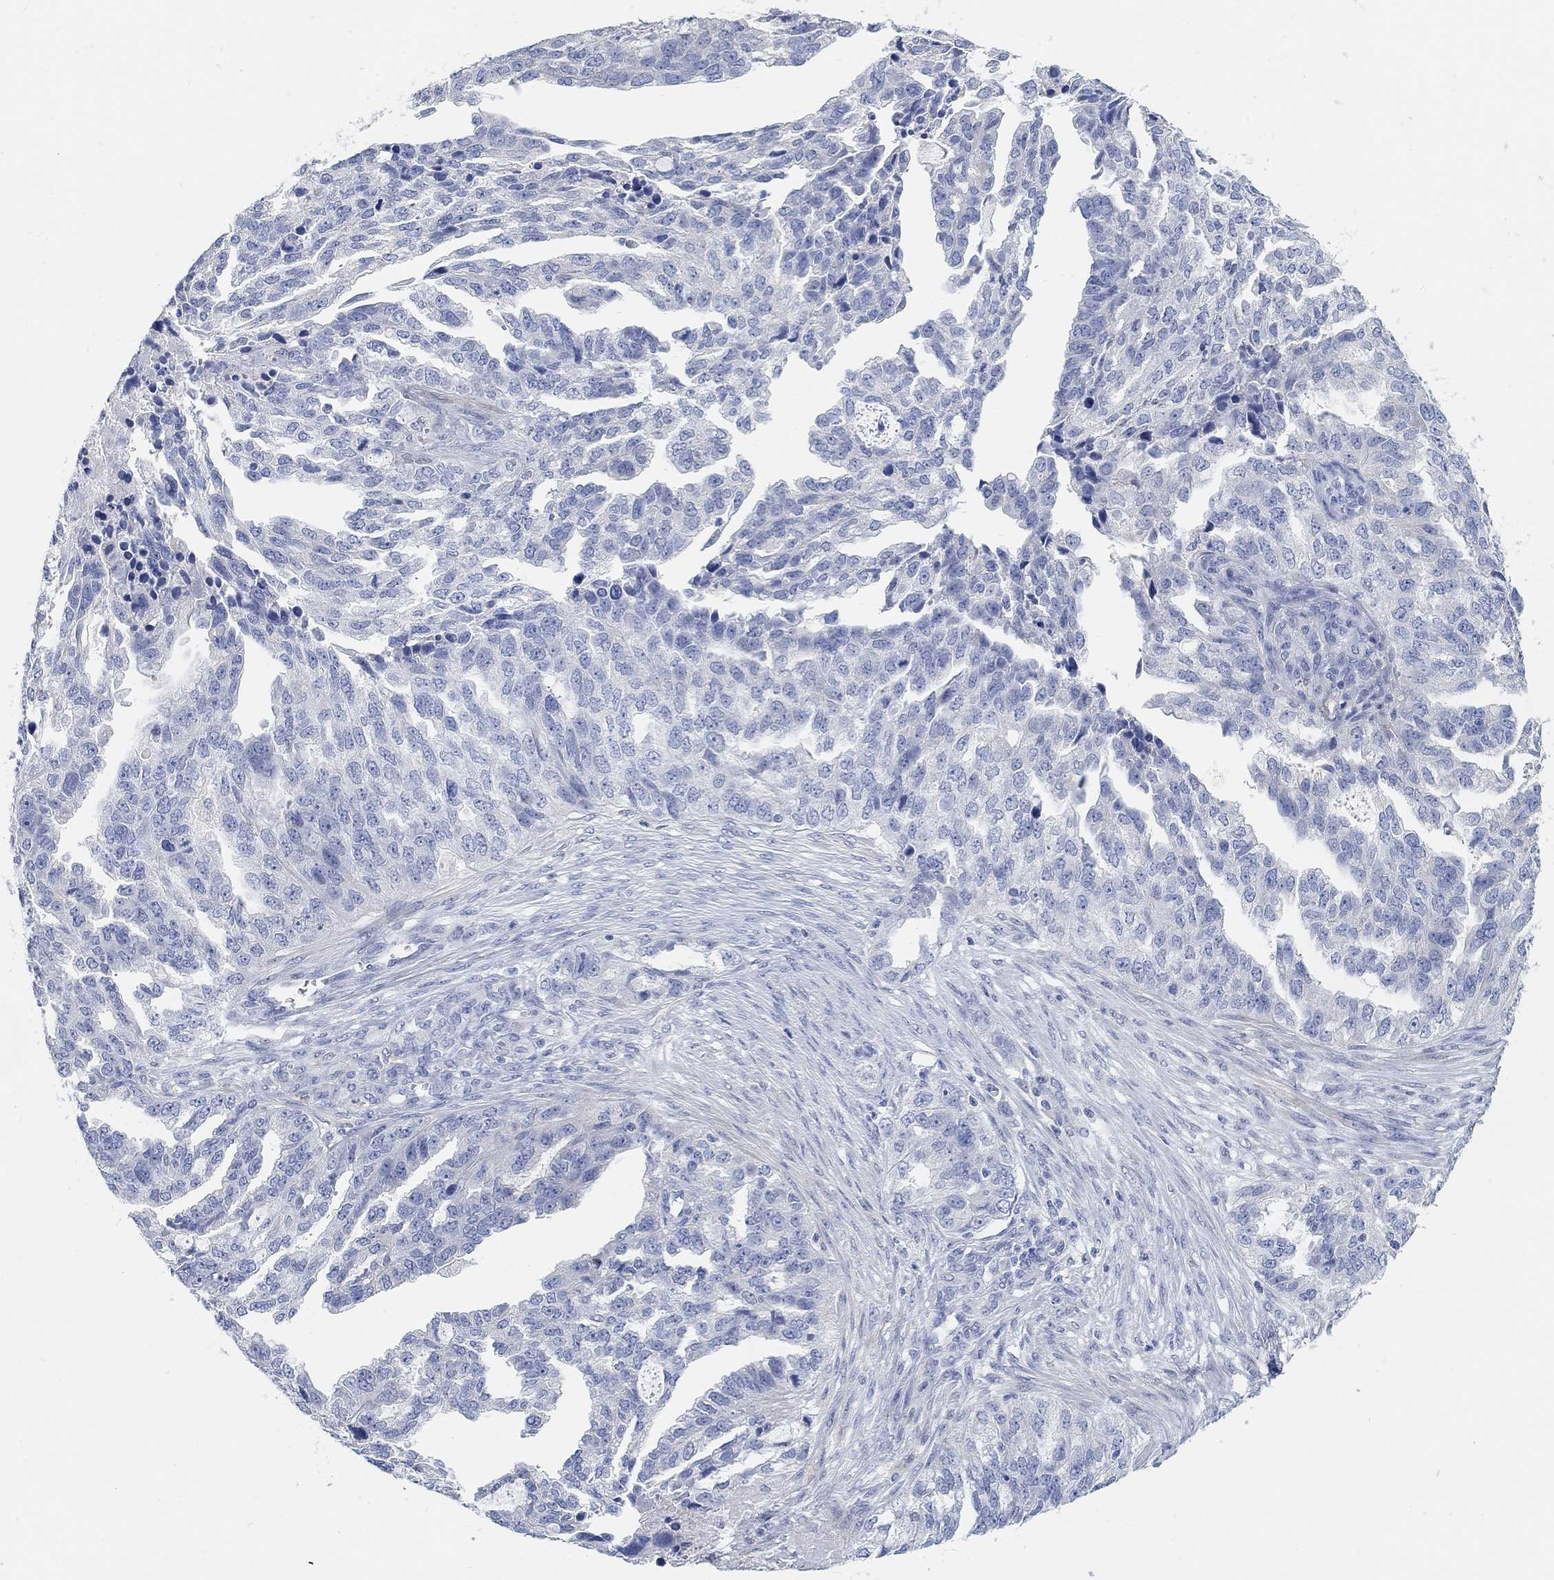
{"staining": {"intensity": "negative", "quantity": "none", "location": "none"}, "tissue": "ovarian cancer", "cell_type": "Tumor cells", "image_type": "cancer", "snomed": [{"axis": "morphology", "description": "Cystadenocarcinoma, serous, NOS"}, {"axis": "topography", "description": "Ovary"}], "caption": "An image of ovarian cancer (serous cystadenocarcinoma) stained for a protein reveals no brown staining in tumor cells. The staining was performed using DAB to visualize the protein expression in brown, while the nuclei were stained in blue with hematoxylin (Magnification: 20x).", "gene": "VAT1L", "patient": {"sex": "female", "age": 51}}